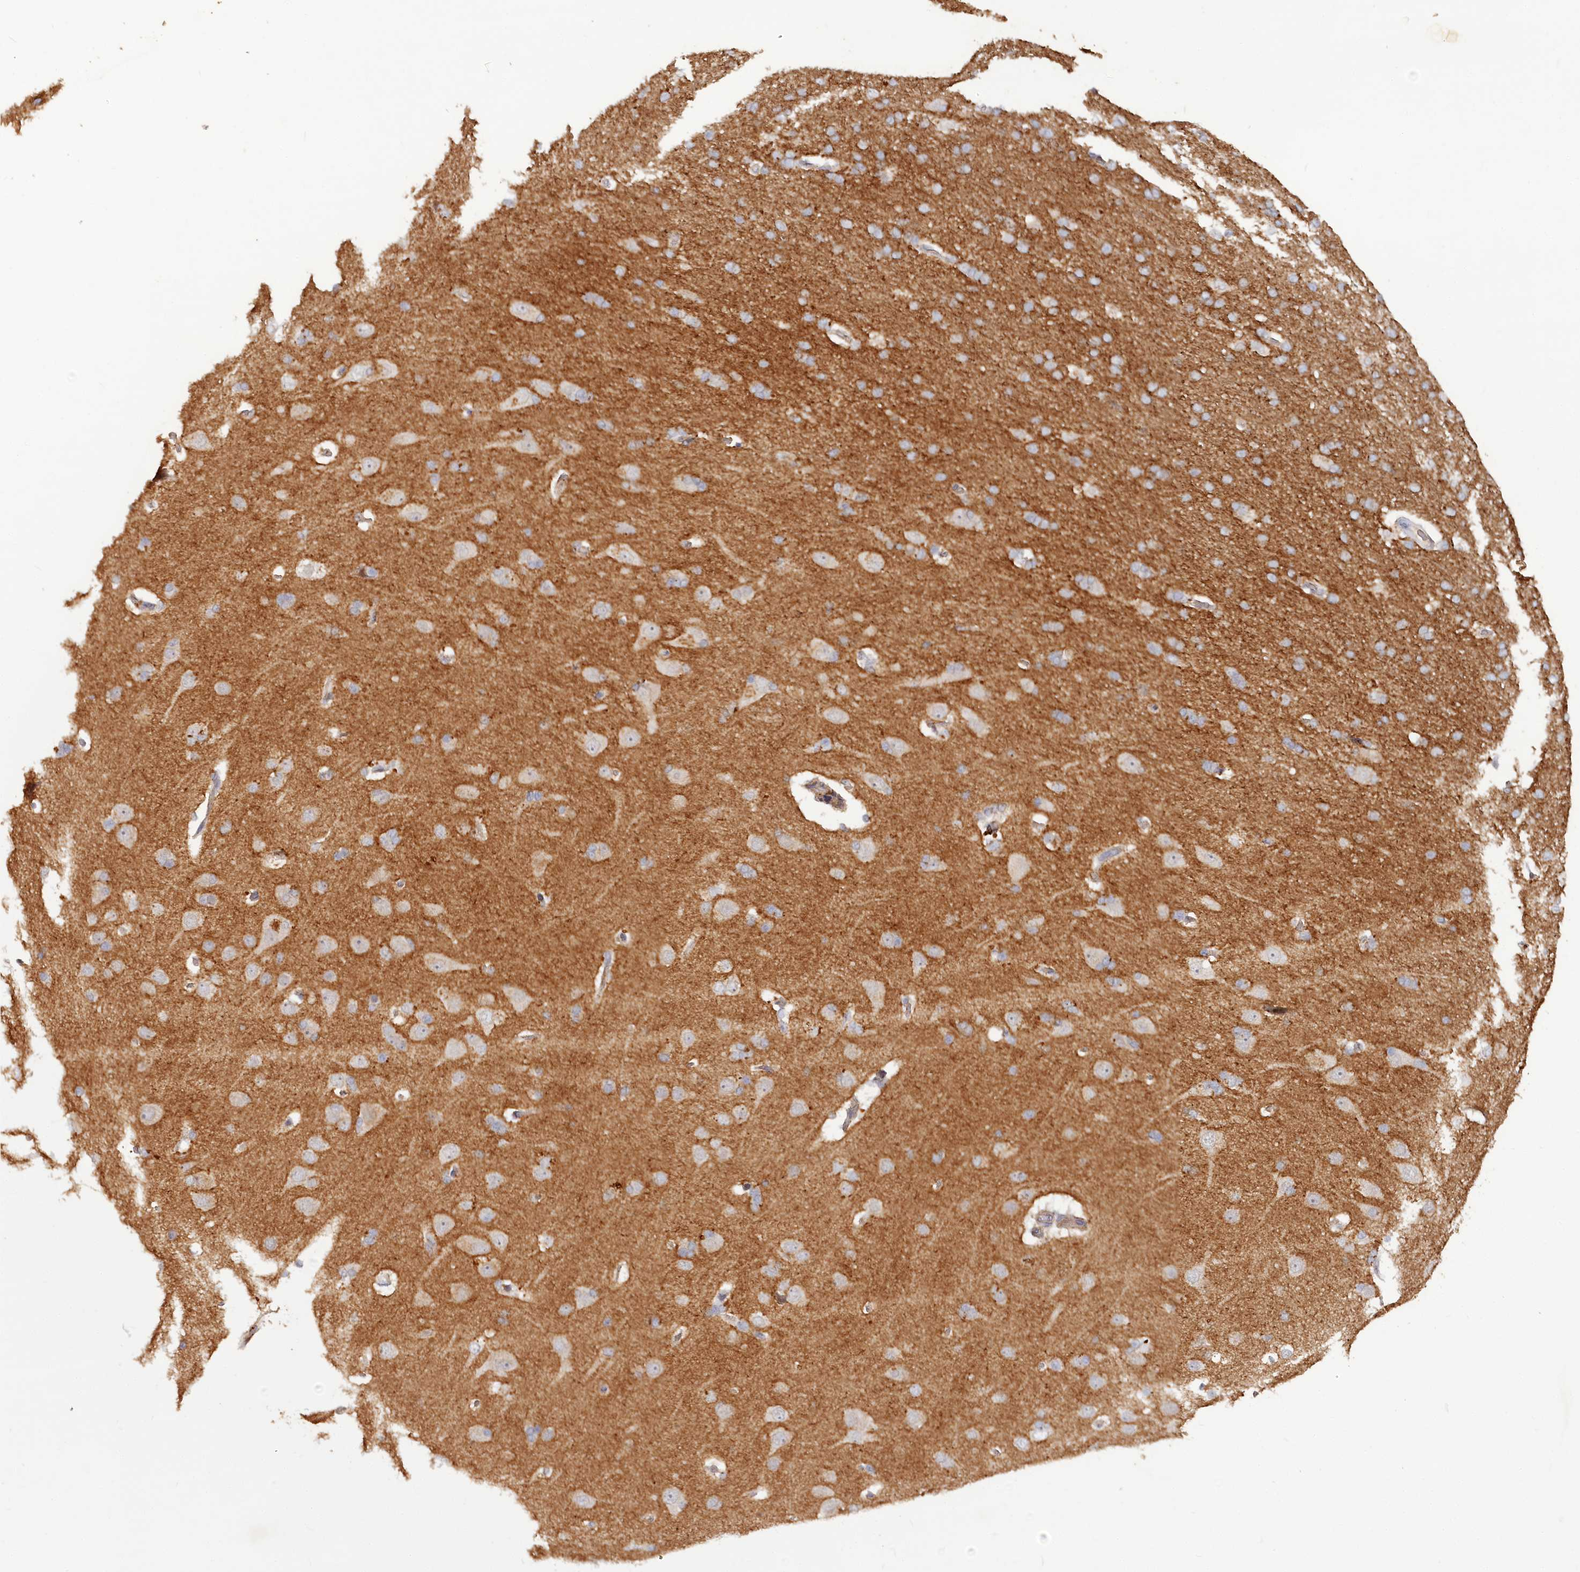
{"staining": {"intensity": "weak", "quantity": ">75%", "location": "cytoplasmic/membranous"}, "tissue": "cerebral cortex", "cell_type": "Endothelial cells", "image_type": "normal", "snomed": [{"axis": "morphology", "description": "Normal tissue, NOS"}, {"axis": "topography", "description": "Cerebral cortex"}], "caption": "A micrograph showing weak cytoplasmic/membranous staining in about >75% of endothelial cells in benign cerebral cortex, as visualized by brown immunohistochemical staining.", "gene": "IRAK1BP1", "patient": {"sex": "male", "age": 62}}